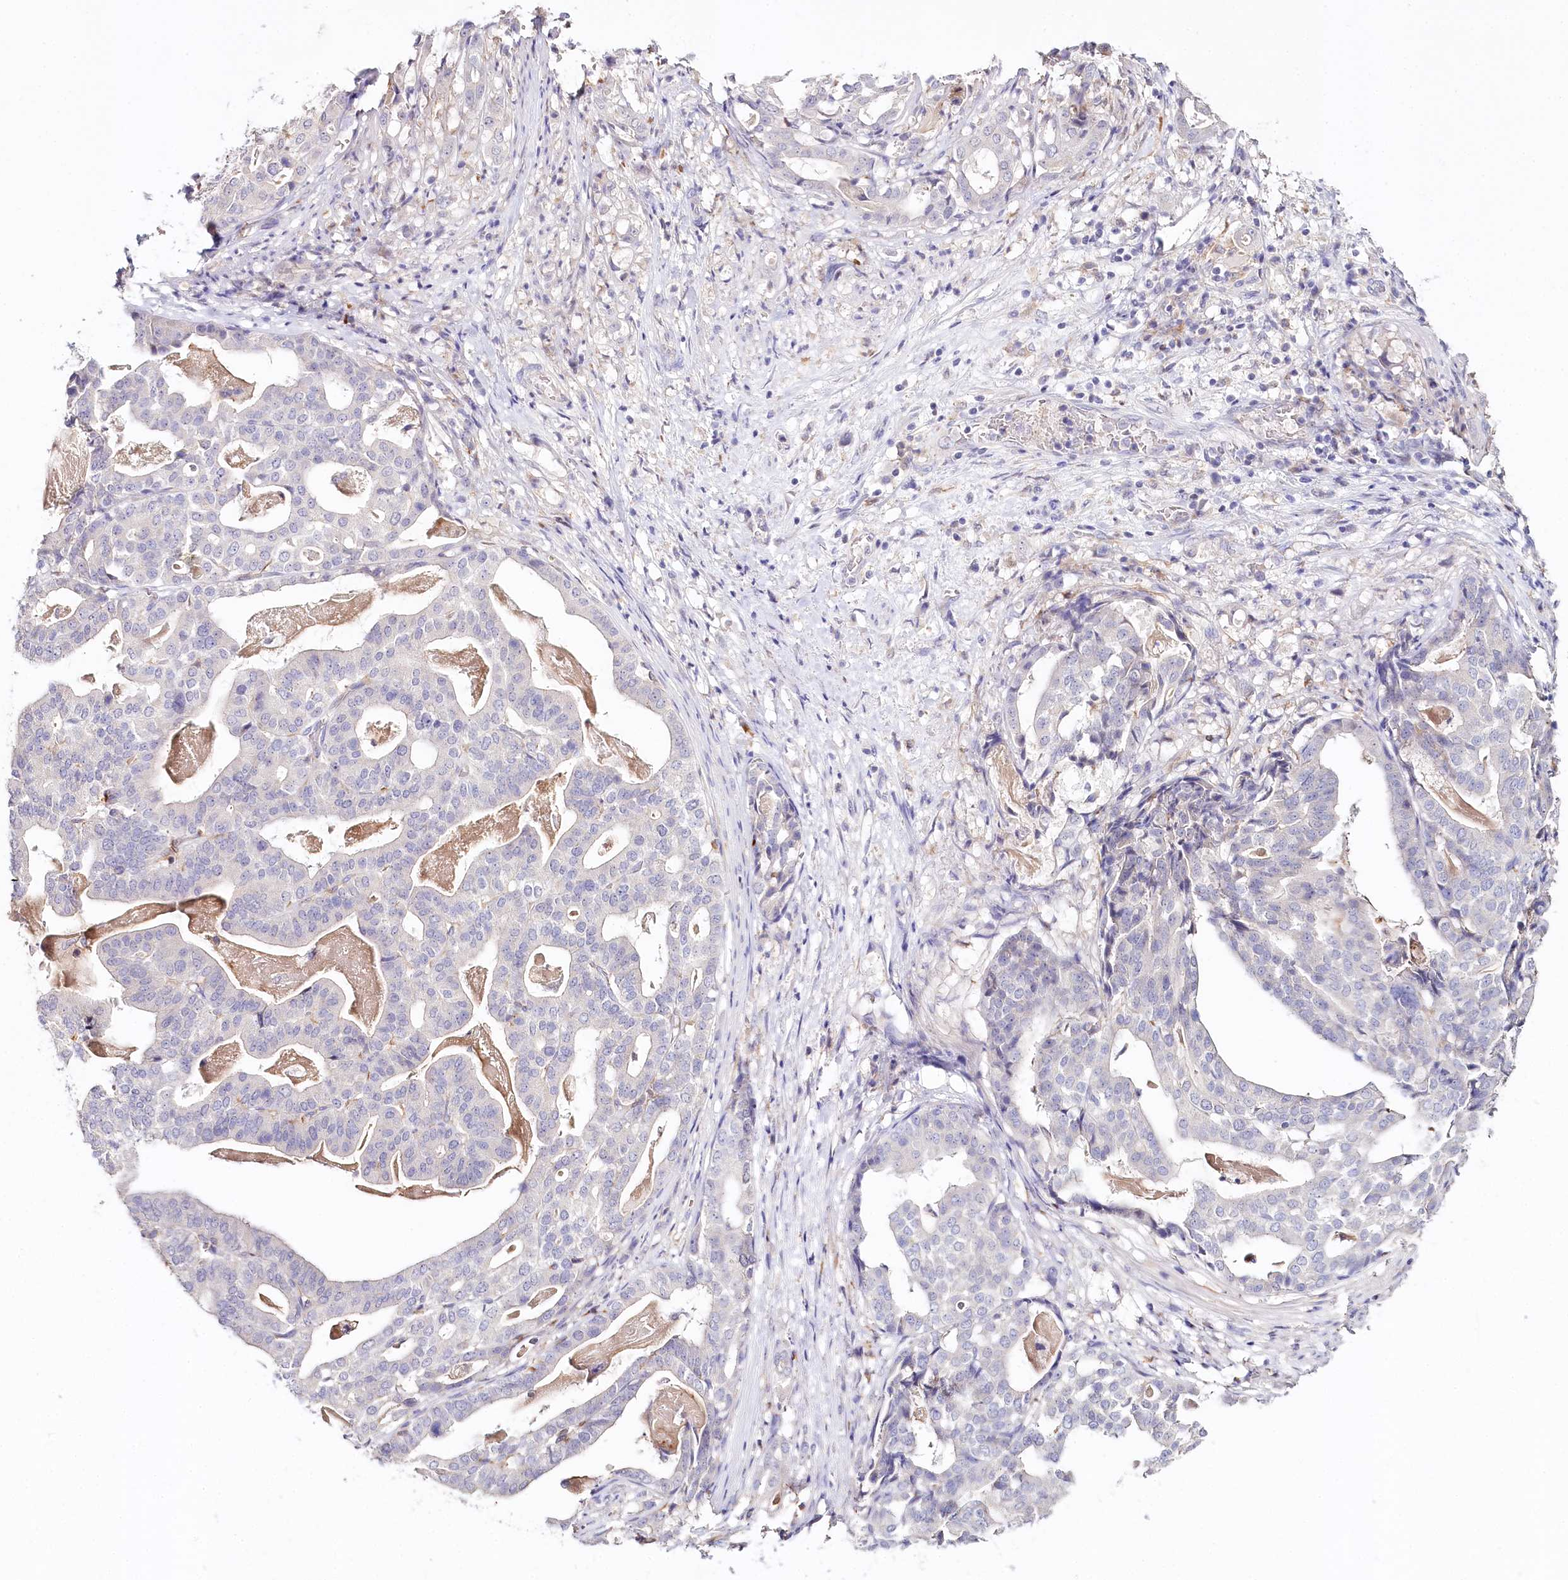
{"staining": {"intensity": "negative", "quantity": "none", "location": "none"}, "tissue": "stomach cancer", "cell_type": "Tumor cells", "image_type": "cancer", "snomed": [{"axis": "morphology", "description": "Adenocarcinoma, NOS"}, {"axis": "topography", "description": "Stomach"}], "caption": "The IHC image has no significant staining in tumor cells of stomach adenocarcinoma tissue.", "gene": "DAPK1", "patient": {"sex": "male", "age": 48}}